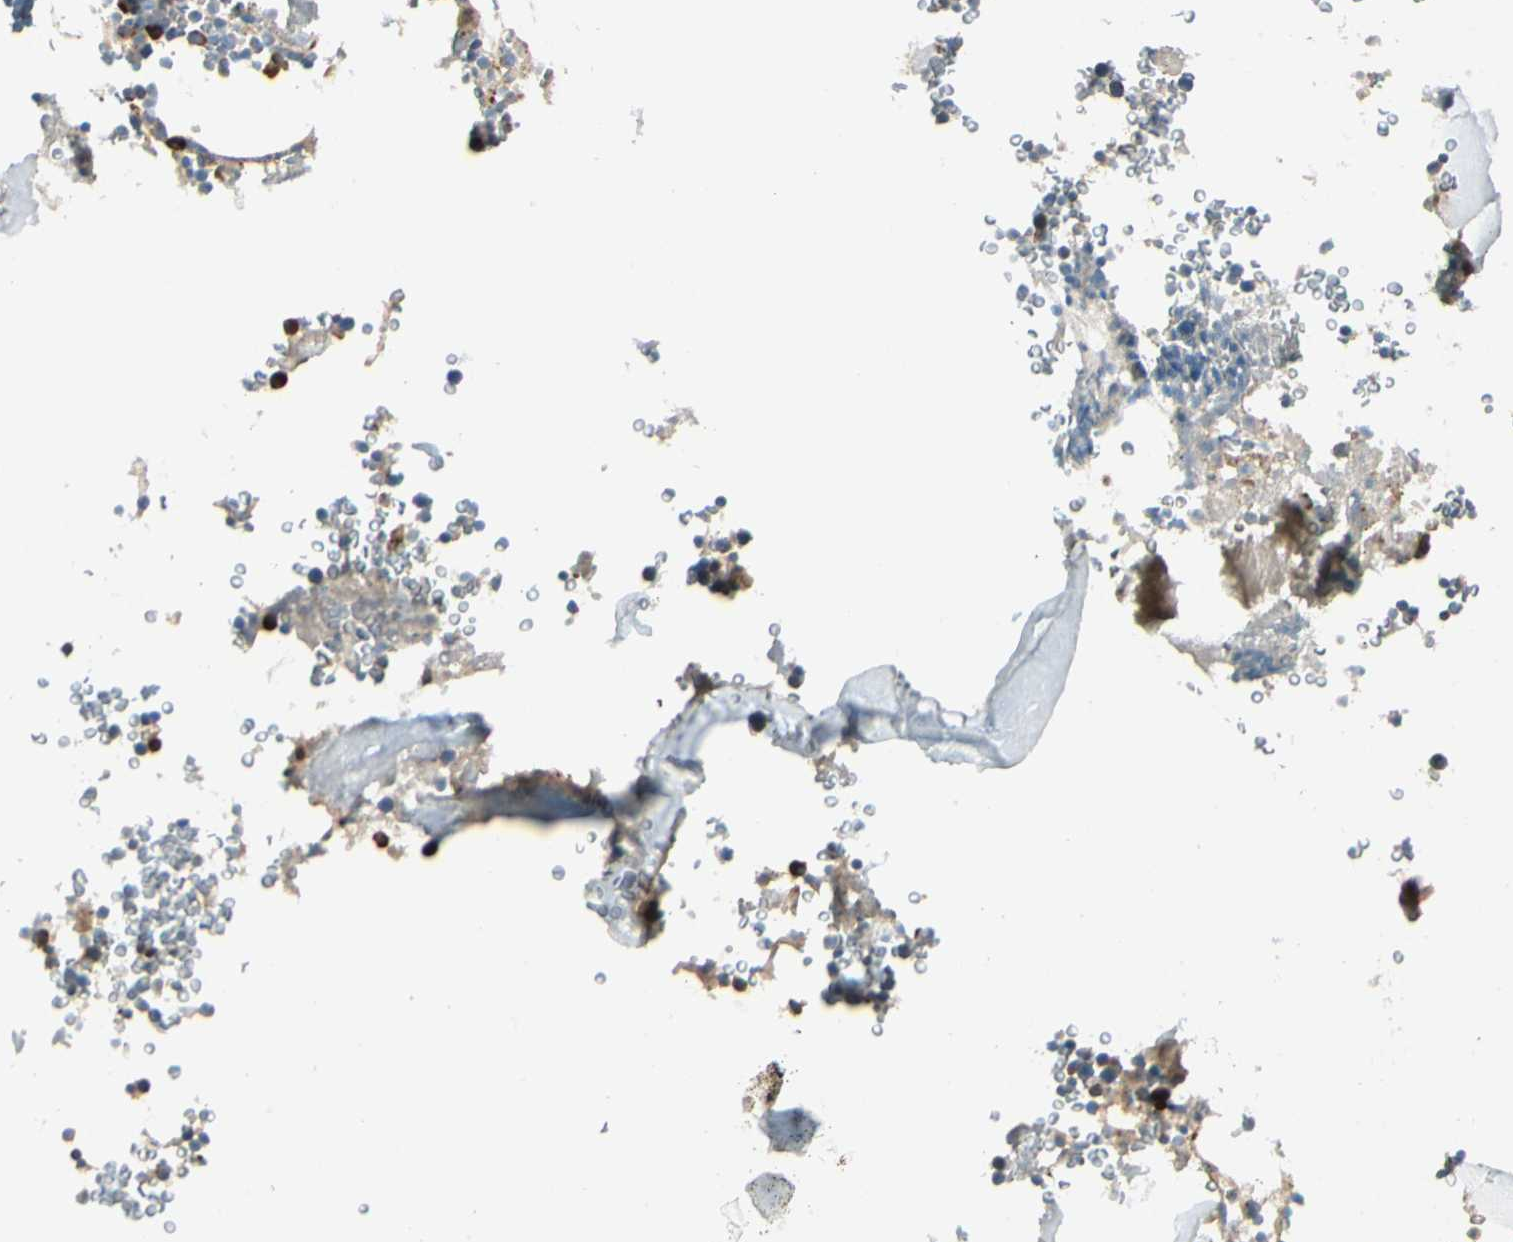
{"staining": {"intensity": "weak", "quantity": ">75%", "location": "cytoplasmic/membranous"}, "tissue": "bone marrow", "cell_type": "Hematopoietic cells", "image_type": "normal", "snomed": [{"axis": "morphology", "description": "Normal tissue, NOS"}, {"axis": "topography", "description": "Bone marrow"}], "caption": "This micrograph shows benign bone marrow stained with IHC to label a protein in brown. The cytoplasmic/membranous of hematopoietic cells show weak positivity for the protein. Nuclei are counter-stained blue.", "gene": "MRPL9", "patient": {"sex": "male"}}